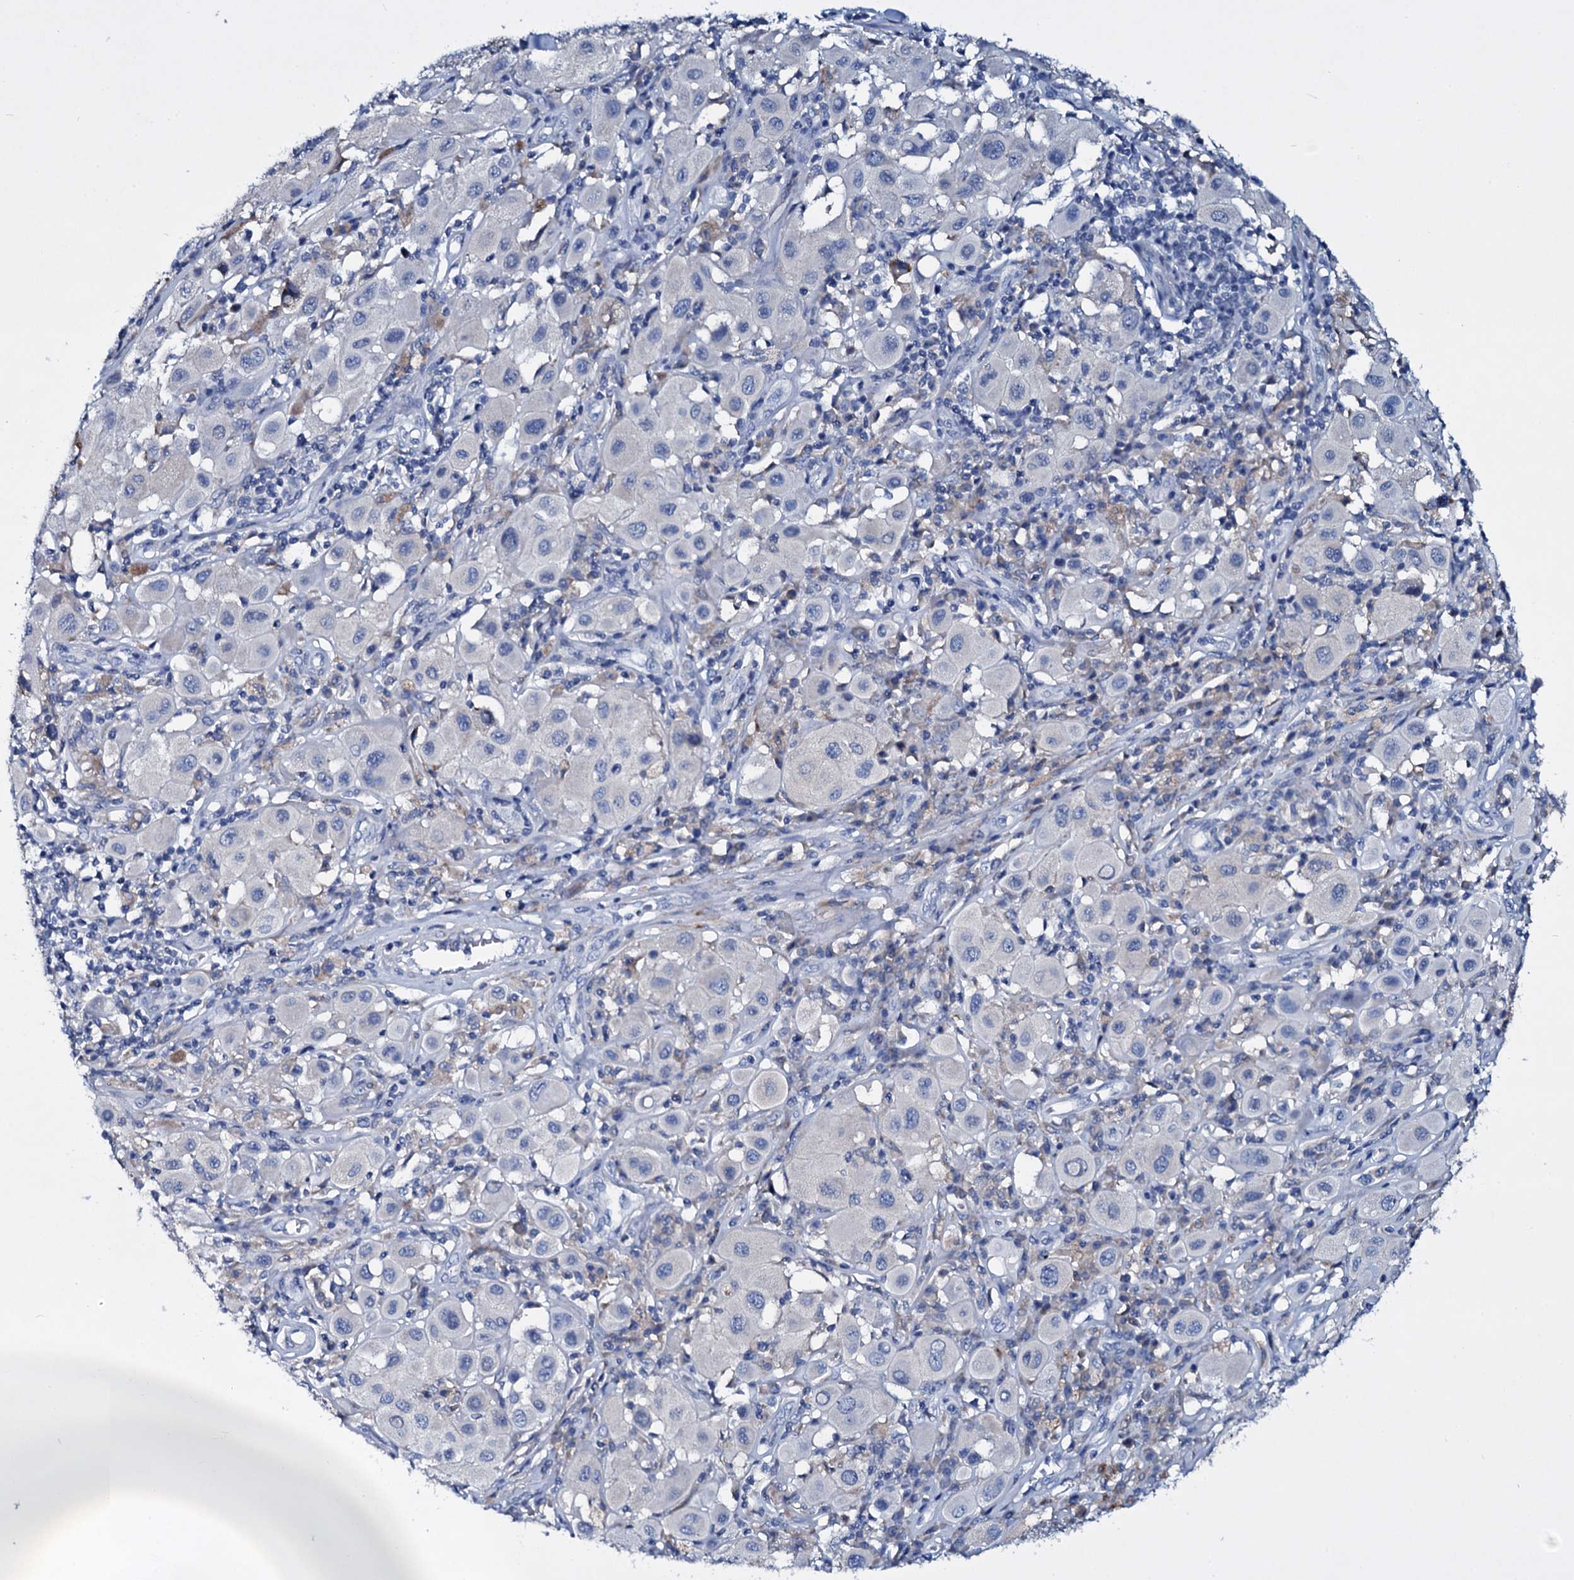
{"staining": {"intensity": "negative", "quantity": "none", "location": "none"}, "tissue": "melanoma", "cell_type": "Tumor cells", "image_type": "cancer", "snomed": [{"axis": "morphology", "description": "Malignant melanoma, Metastatic site"}, {"axis": "topography", "description": "Skin"}], "caption": "Protein analysis of malignant melanoma (metastatic site) reveals no significant staining in tumor cells.", "gene": "TPGS2", "patient": {"sex": "male", "age": 41}}